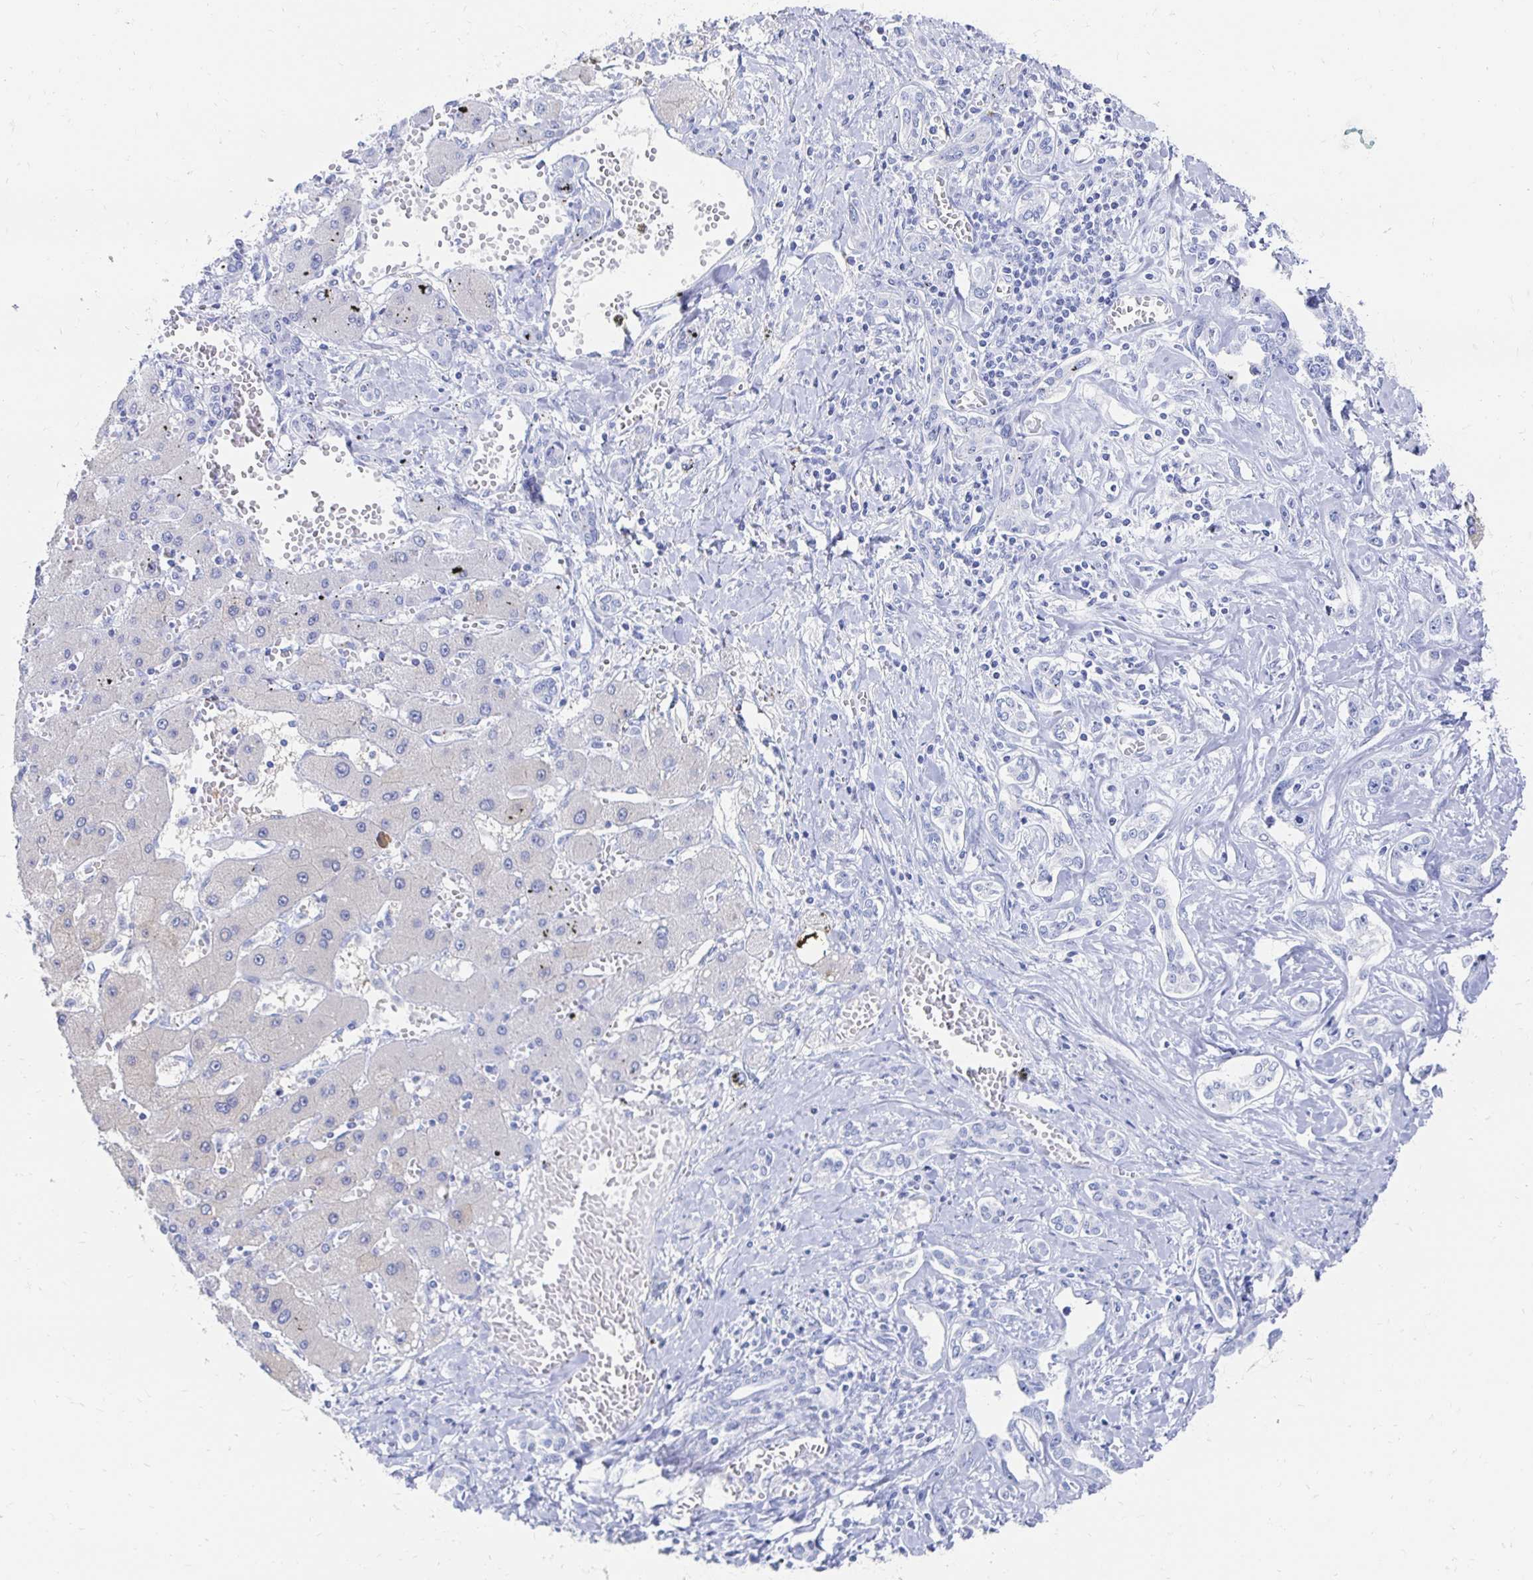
{"staining": {"intensity": "negative", "quantity": "none", "location": "none"}, "tissue": "liver cancer", "cell_type": "Tumor cells", "image_type": "cancer", "snomed": [{"axis": "morphology", "description": "Cholangiocarcinoma"}, {"axis": "topography", "description": "Liver"}], "caption": "The micrograph displays no staining of tumor cells in liver cholangiocarcinoma.", "gene": "CST6", "patient": {"sex": "male", "age": 59}}